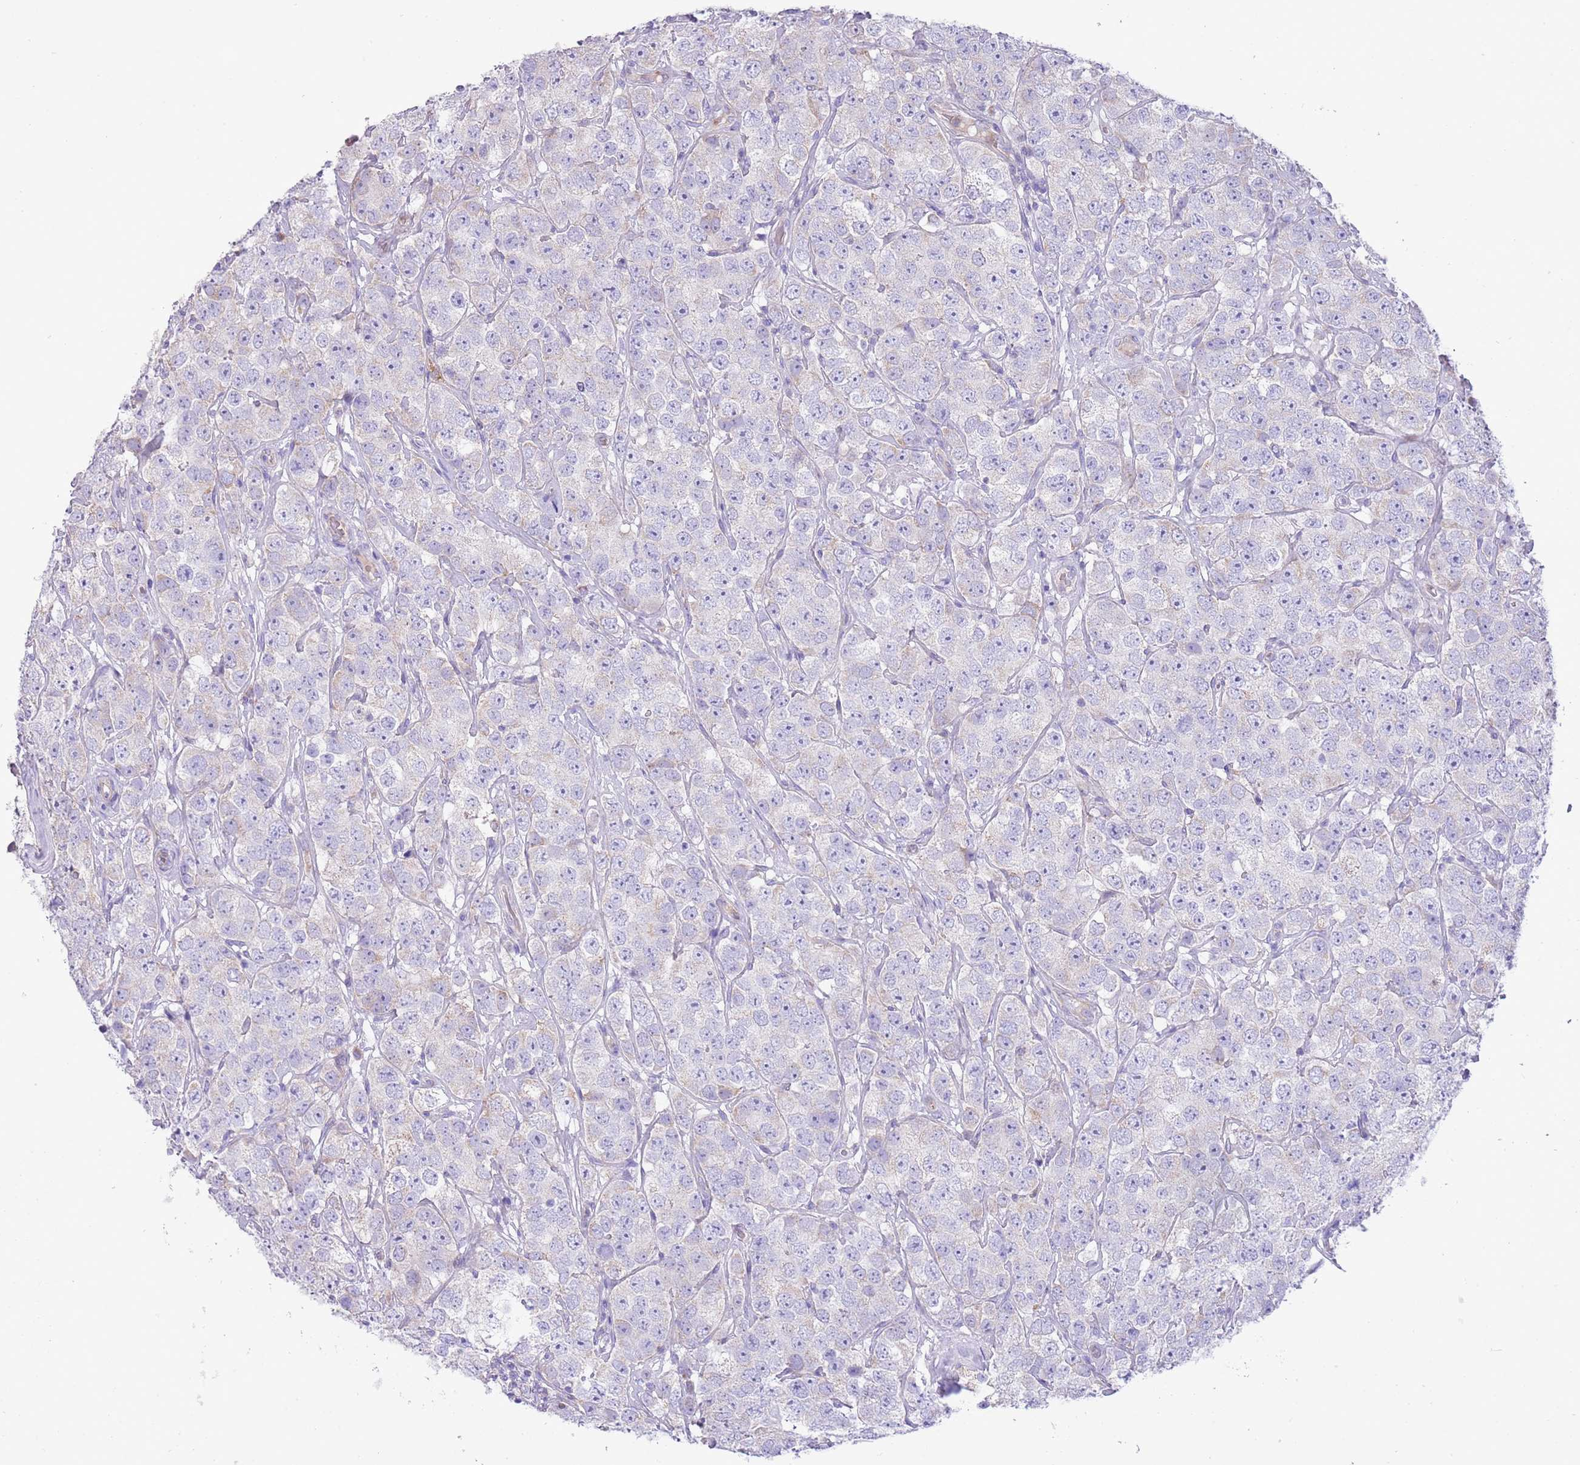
{"staining": {"intensity": "negative", "quantity": "none", "location": "none"}, "tissue": "testis cancer", "cell_type": "Tumor cells", "image_type": "cancer", "snomed": [{"axis": "morphology", "description": "Seminoma, NOS"}, {"axis": "topography", "description": "Testis"}], "caption": "Immunohistochemistry (IHC) photomicrograph of testis cancer (seminoma) stained for a protein (brown), which exhibits no positivity in tumor cells.", "gene": "OAZ2", "patient": {"sex": "male", "age": 28}}